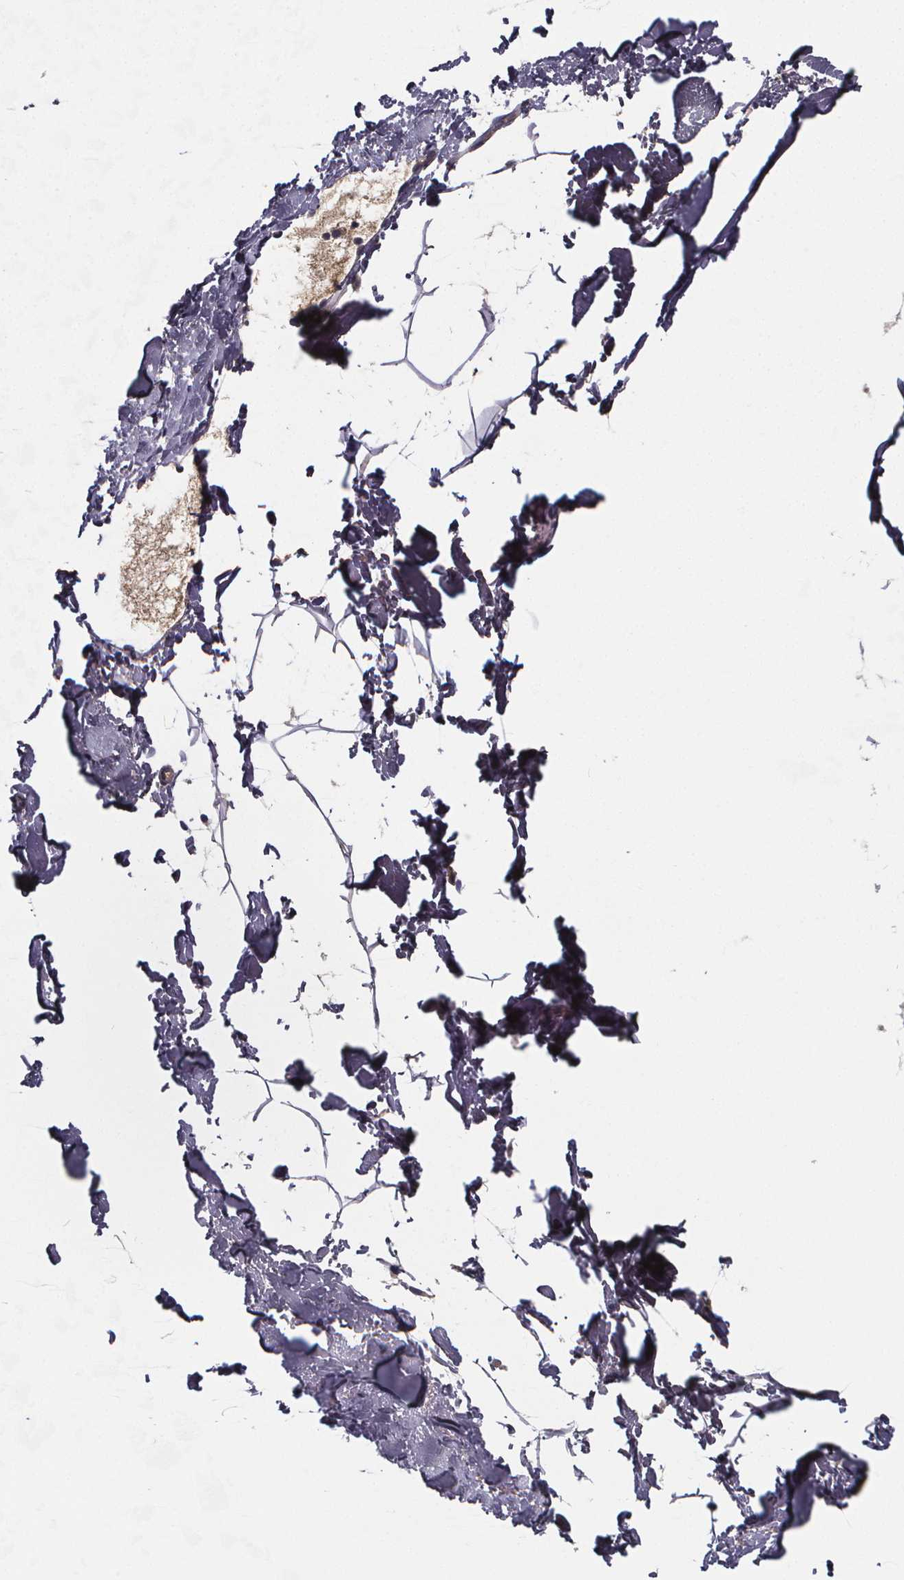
{"staining": {"intensity": "negative", "quantity": "none", "location": "none"}, "tissue": "breast", "cell_type": "Adipocytes", "image_type": "normal", "snomed": [{"axis": "morphology", "description": "Normal tissue, NOS"}, {"axis": "topography", "description": "Breast"}], "caption": "High magnification brightfield microscopy of unremarkable breast stained with DAB (brown) and counterstained with hematoxylin (blue): adipocytes show no significant expression.", "gene": "AGT", "patient": {"sex": "female", "age": 32}}